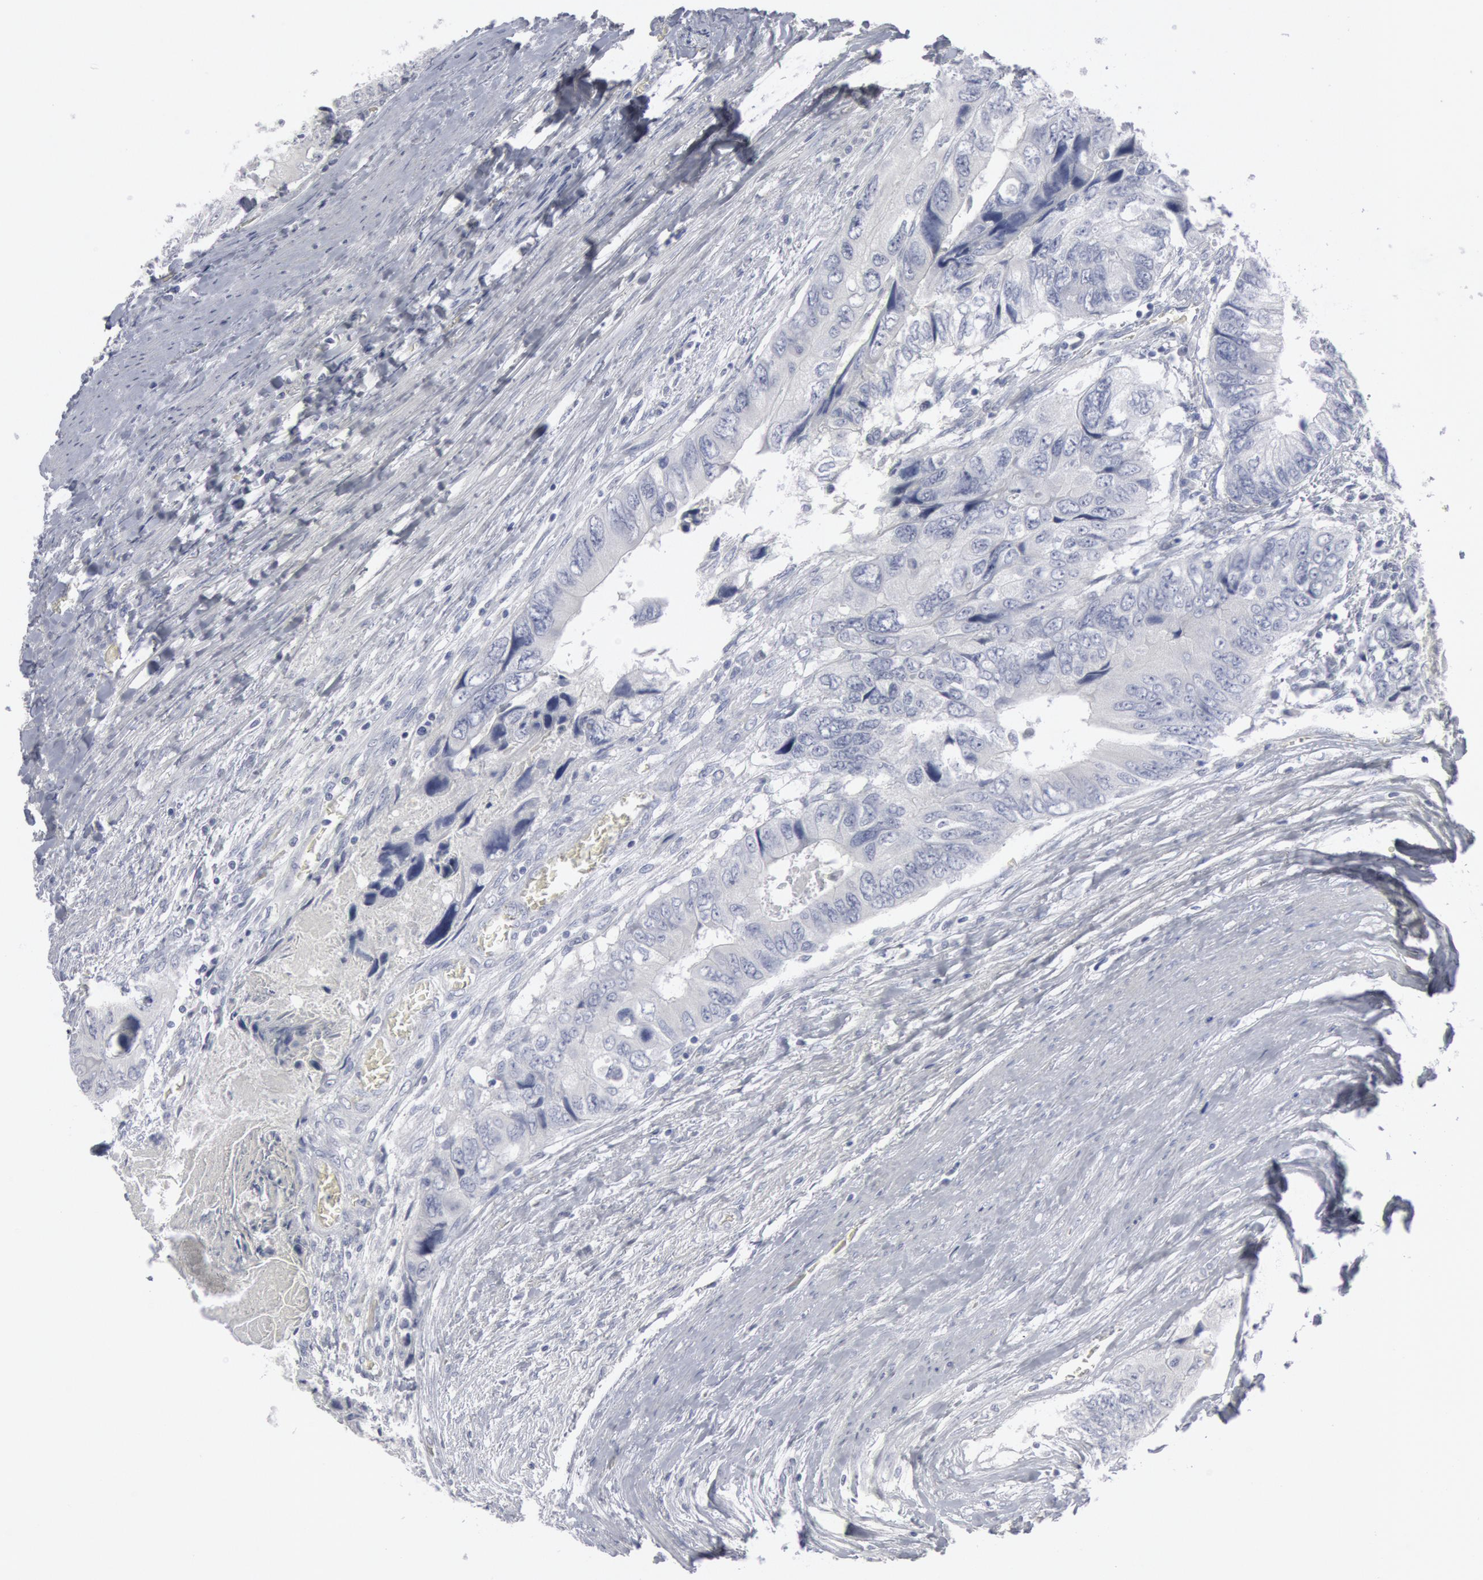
{"staining": {"intensity": "negative", "quantity": "none", "location": "none"}, "tissue": "colorectal cancer", "cell_type": "Tumor cells", "image_type": "cancer", "snomed": [{"axis": "morphology", "description": "Adenocarcinoma, NOS"}, {"axis": "topography", "description": "Rectum"}], "caption": "Tumor cells are negative for brown protein staining in colorectal cancer.", "gene": "DMC1", "patient": {"sex": "female", "age": 82}}